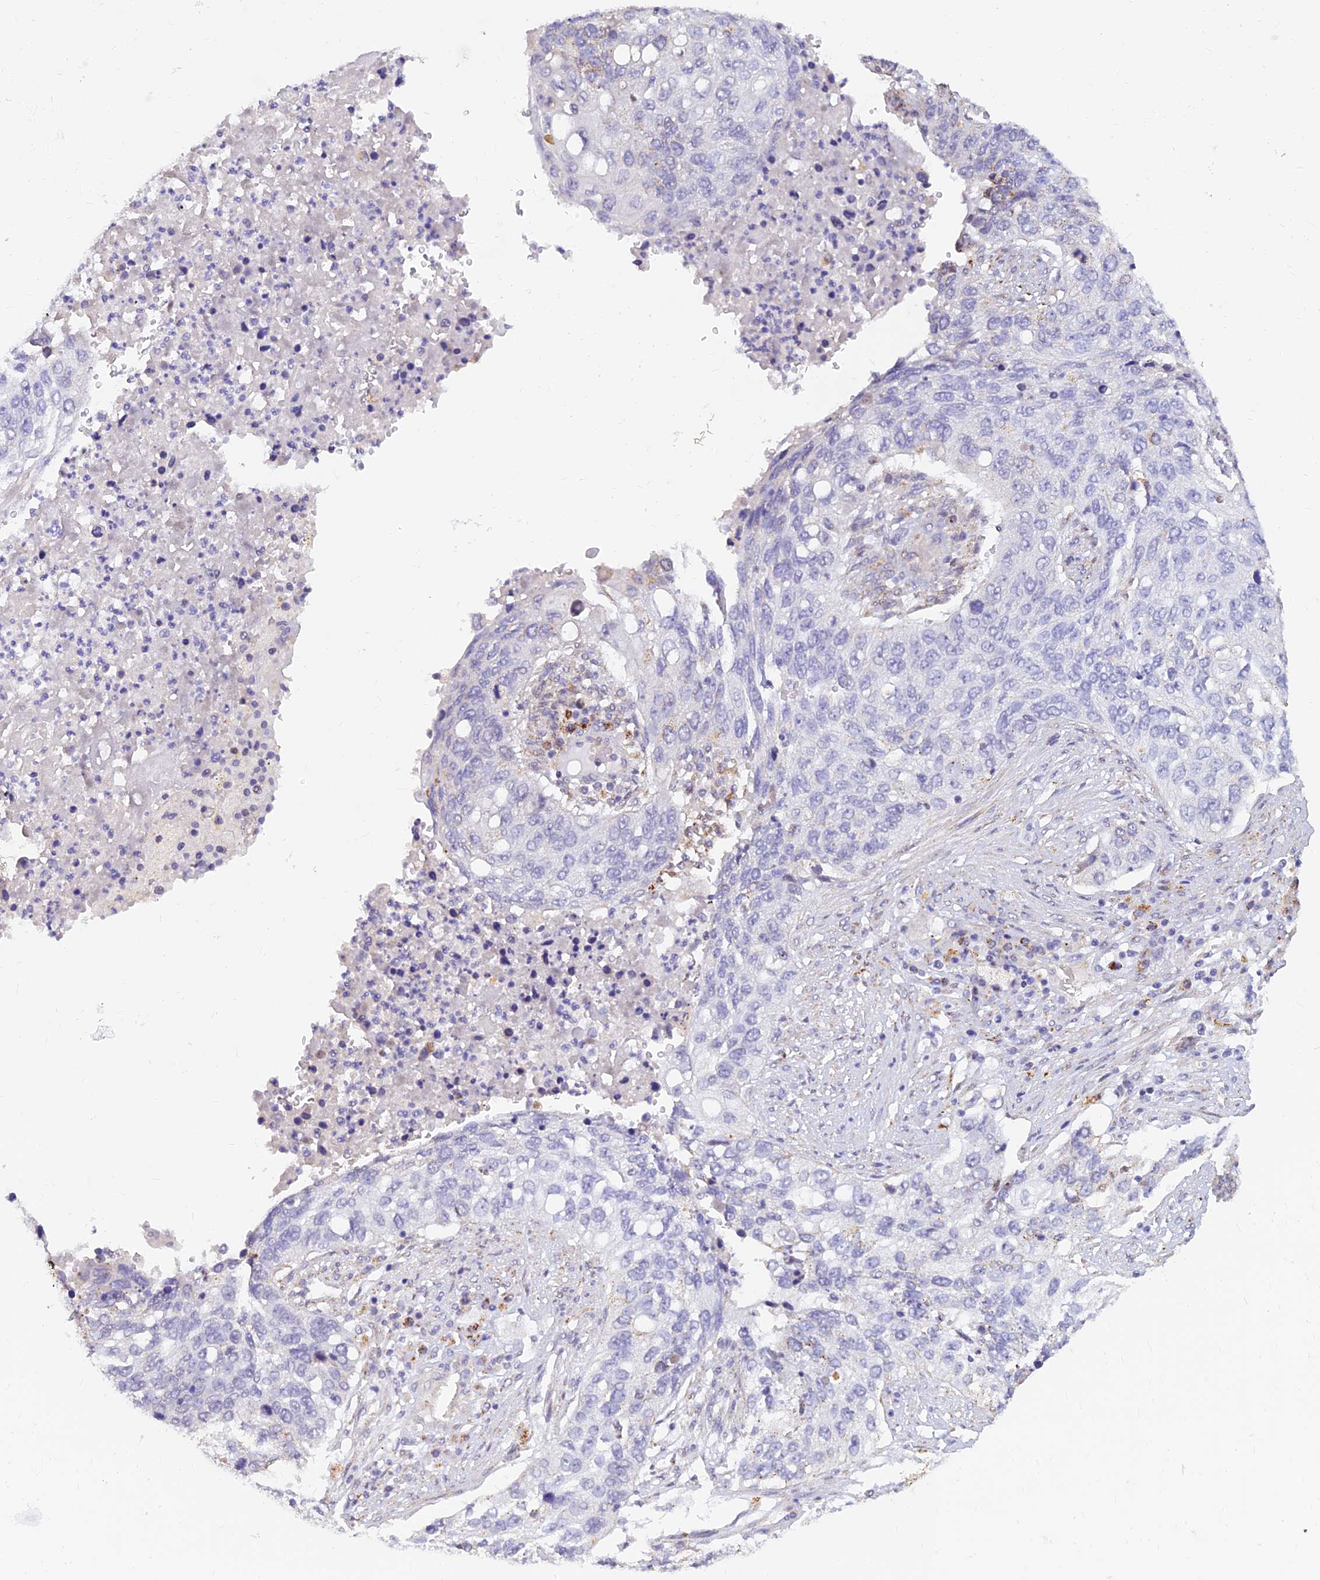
{"staining": {"intensity": "negative", "quantity": "none", "location": "none"}, "tissue": "lung cancer", "cell_type": "Tumor cells", "image_type": "cancer", "snomed": [{"axis": "morphology", "description": "Squamous cell carcinoma, NOS"}, {"axis": "topography", "description": "Lung"}], "caption": "A high-resolution histopathology image shows immunohistochemistry (IHC) staining of lung cancer (squamous cell carcinoma), which reveals no significant staining in tumor cells.", "gene": "ALDH1L2", "patient": {"sex": "female", "age": 63}}